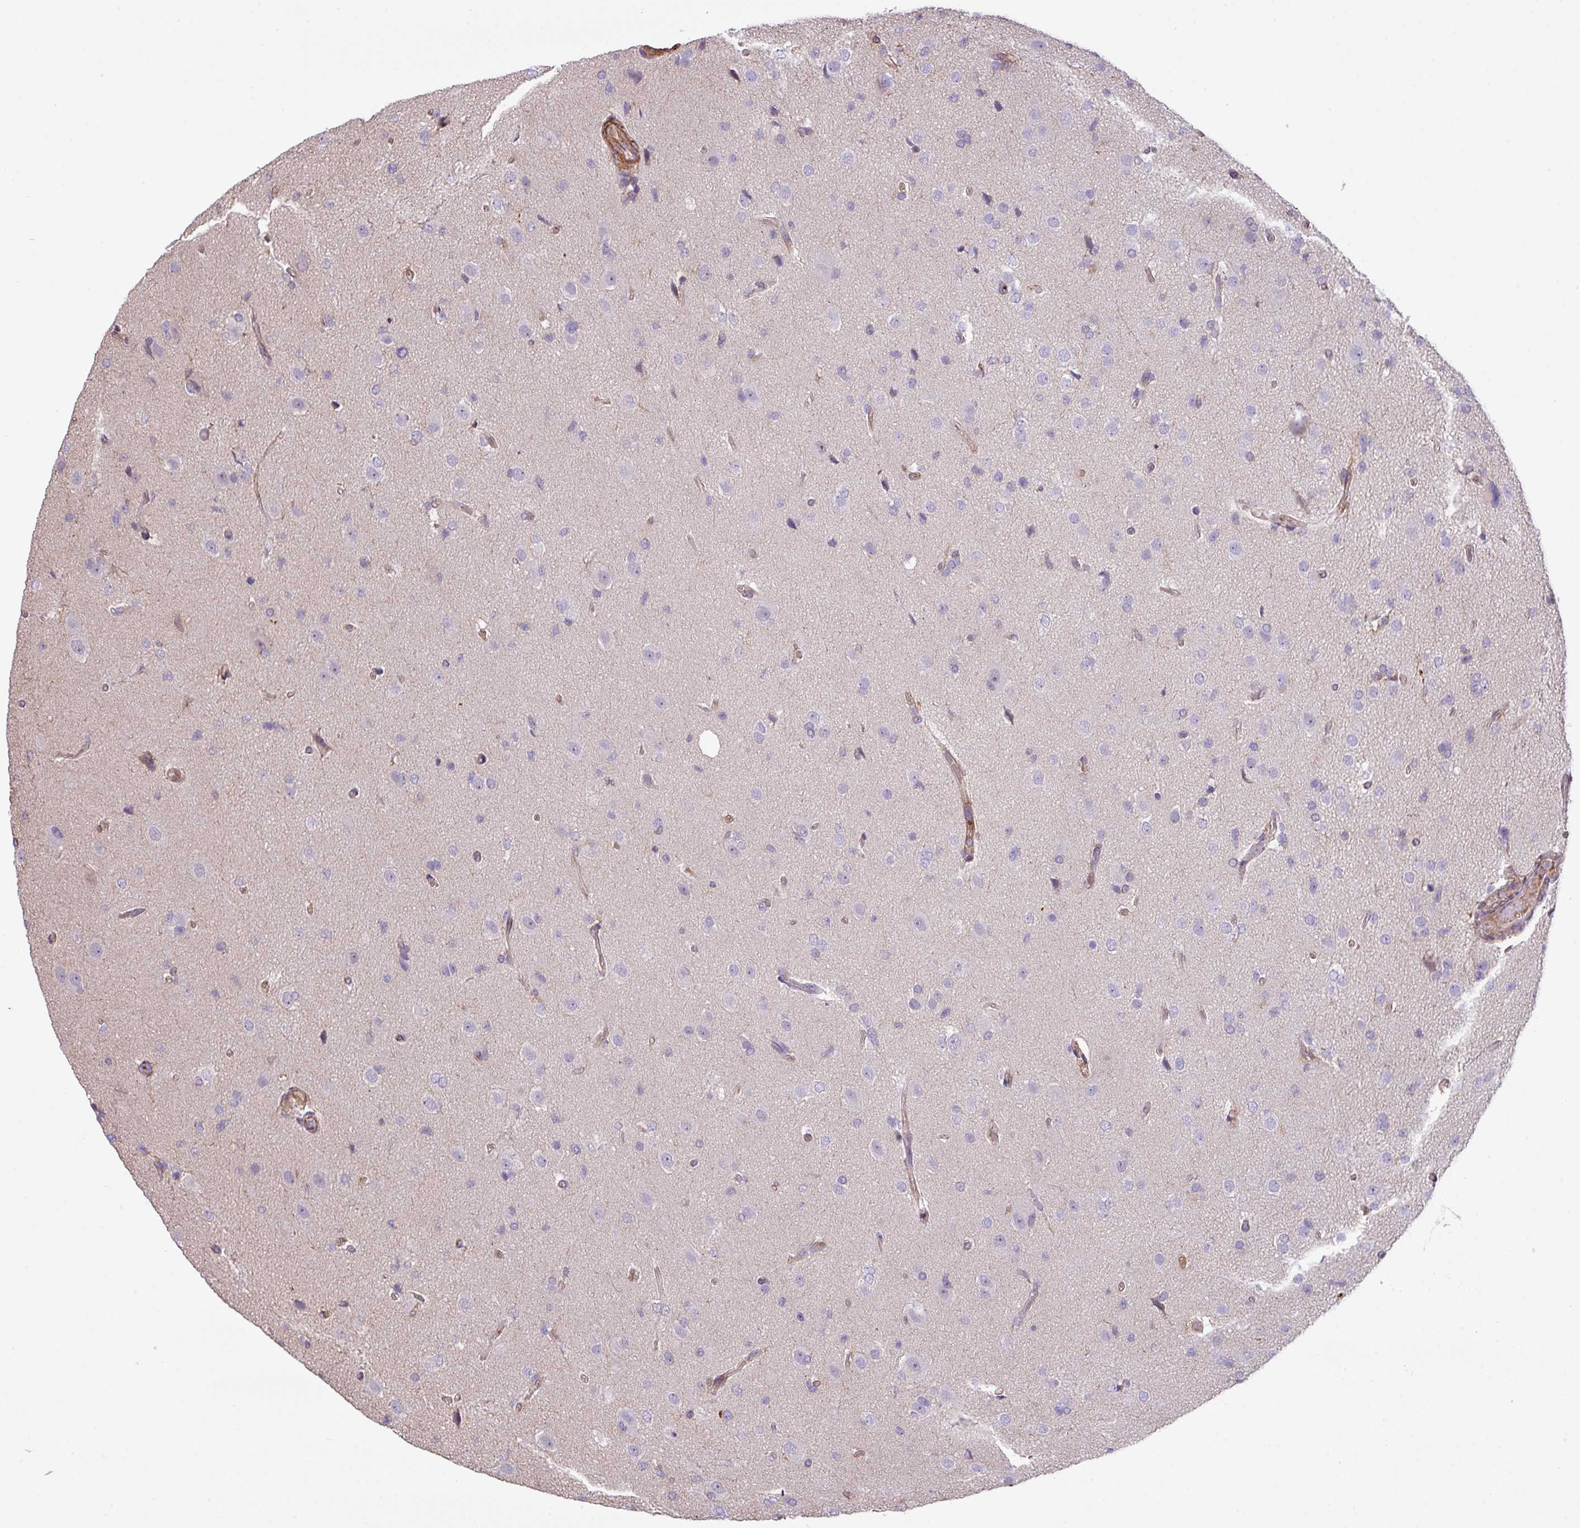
{"staining": {"intensity": "negative", "quantity": "none", "location": "none"}, "tissue": "glioma", "cell_type": "Tumor cells", "image_type": "cancer", "snomed": [{"axis": "morphology", "description": "Glioma, malignant, High grade"}, {"axis": "topography", "description": "Brain"}], "caption": "Tumor cells show no significant expression in malignant glioma (high-grade). (DAB (3,3'-diaminobenzidine) immunohistochemistry (IHC) with hematoxylin counter stain).", "gene": "LRRC41", "patient": {"sex": "male", "age": 33}}